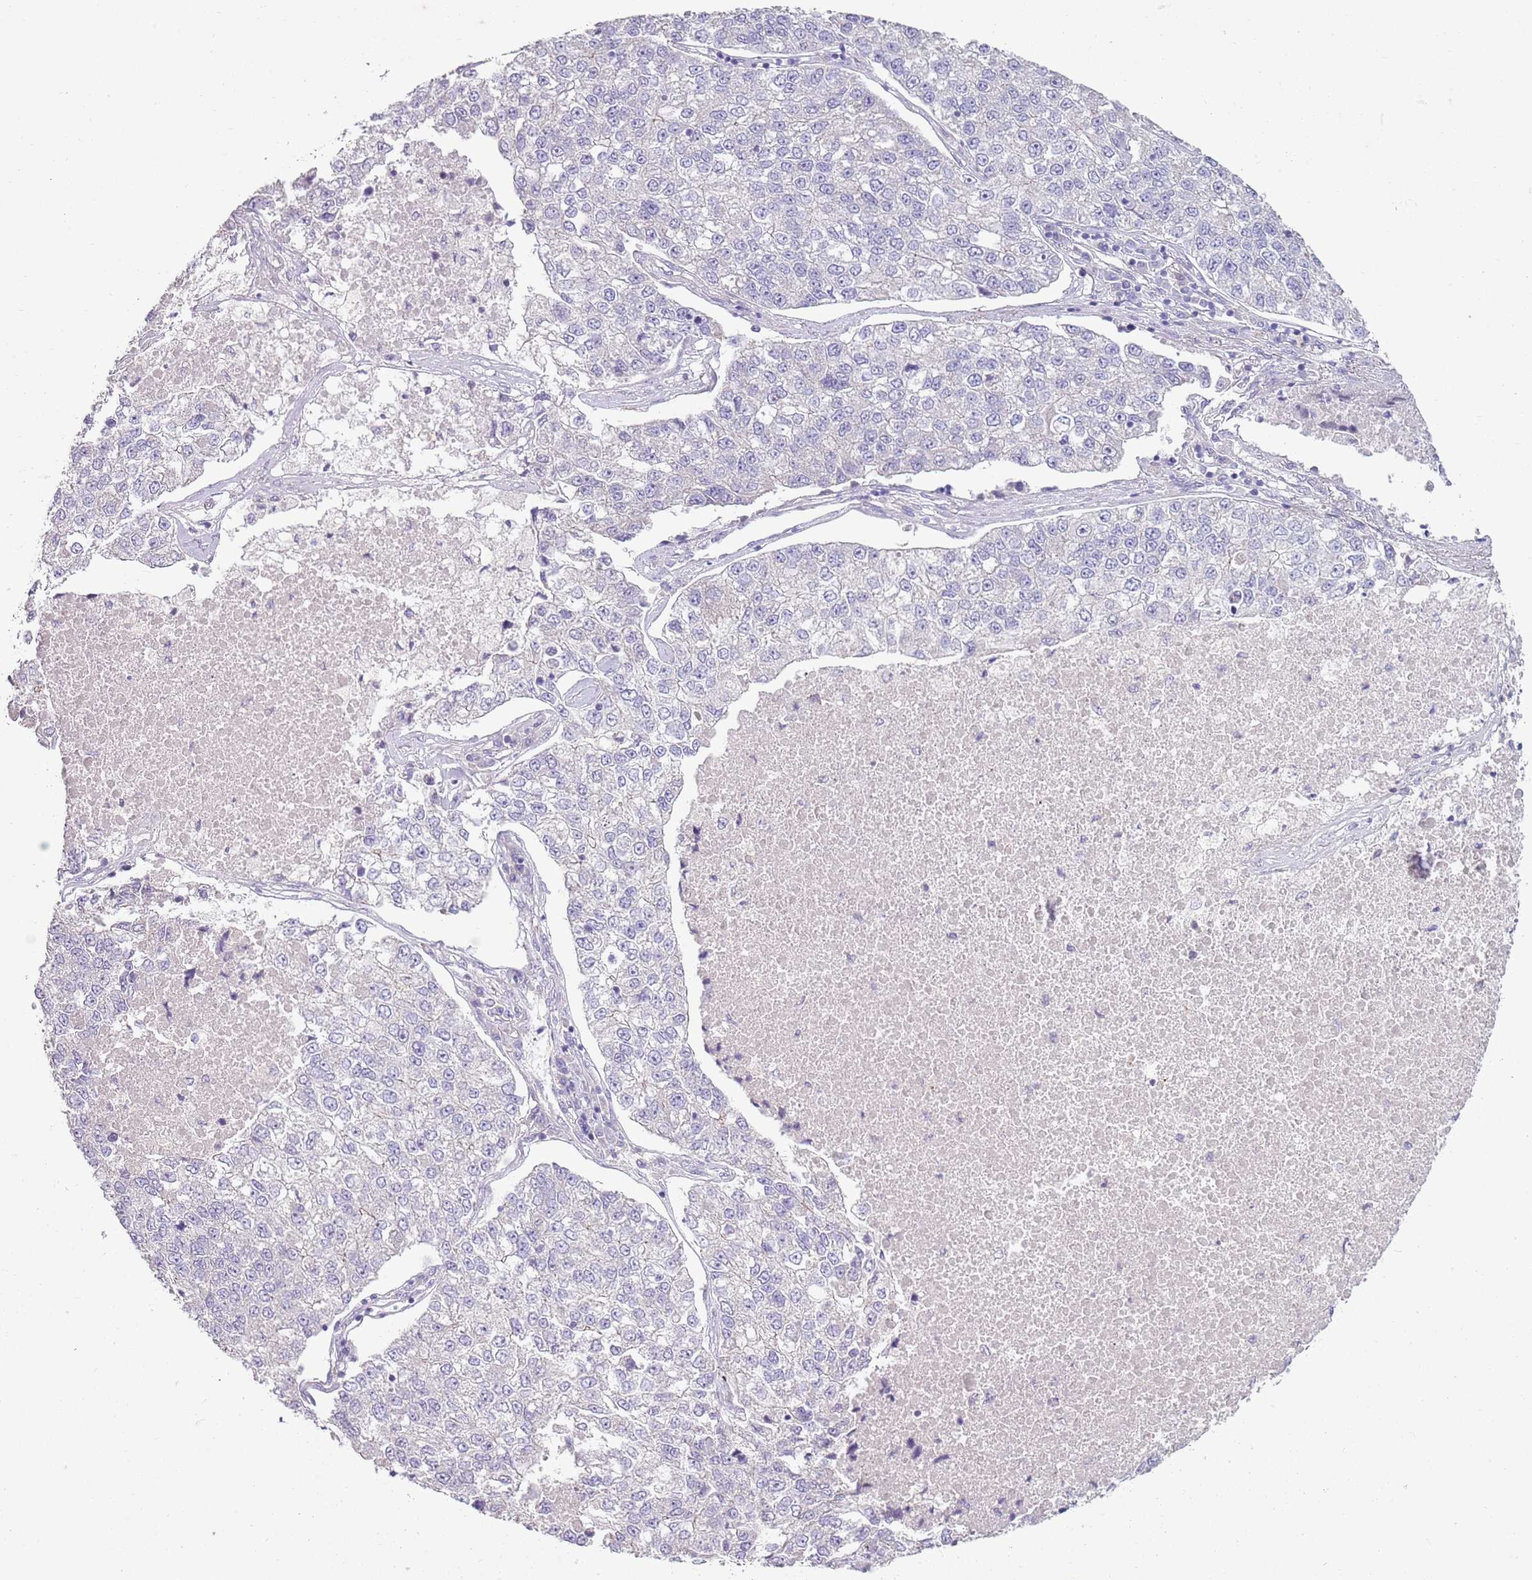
{"staining": {"intensity": "negative", "quantity": "none", "location": "none"}, "tissue": "lung cancer", "cell_type": "Tumor cells", "image_type": "cancer", "snomed": [{"axis": "morphology", "description": "Adenocarcinoma, NOS"}, {"axis": "topography", "description": "Lung"}], "caption": "The IHC photomicrograph has no significant staining in tumor cells of lung cancer (adenocarcinoma) tissue. Nuclei are stained in blue.", "gene": "ZNF583", "patient": {"sex": "male", "age": 49}}